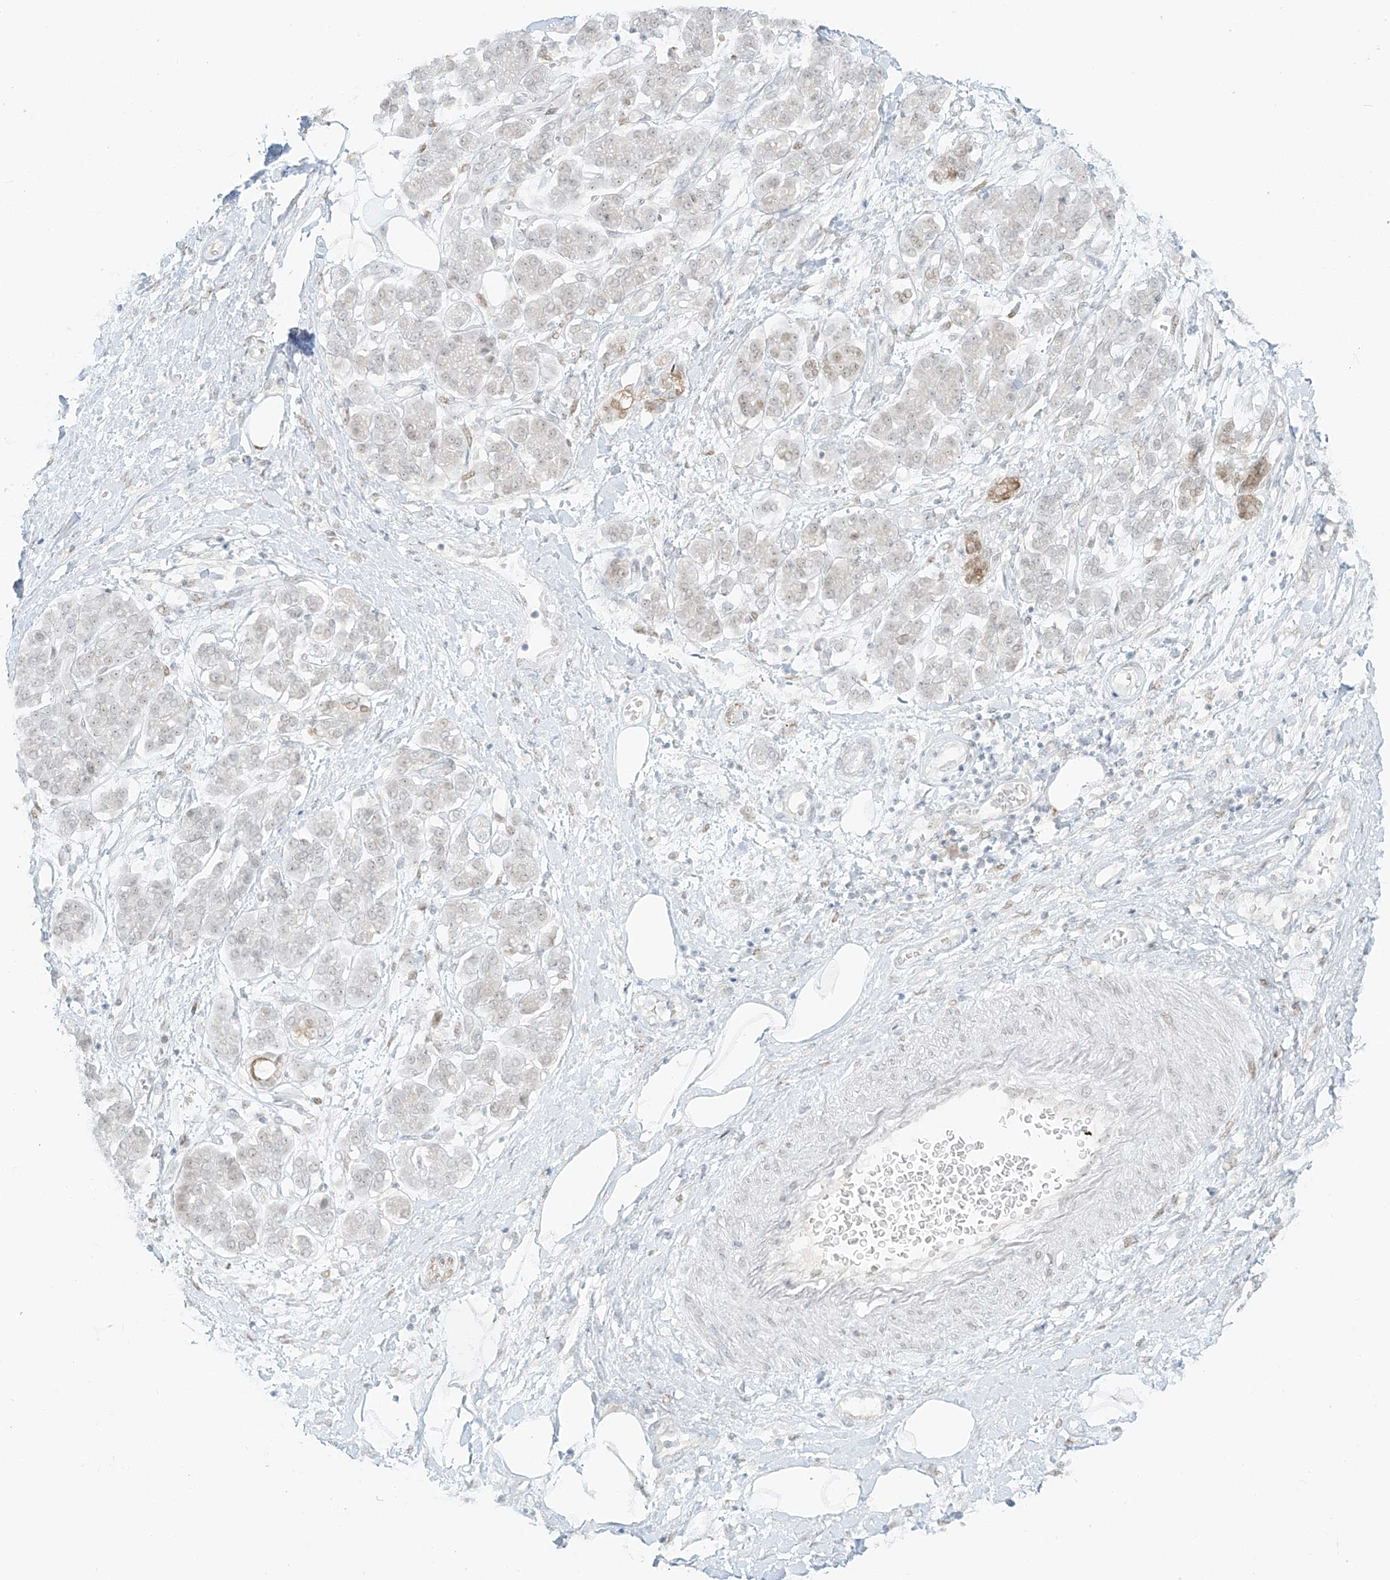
{"staining": {"intensity": "weak", "quantity": "<25%", "location": "nuclear"}, "tissue": "pancreatic cancer", "cell_type": "Tumor cells", "image_type": "cancer", "snomed": [{"axis": "morphology", "description": "Adenocarcinoma, NOS"}, {"axis": "topography", "description": "Pancreas"}], "caption": "Immunohistochemistry of human adenocarcinoma (pancreatic) exhibits no staining in tumor cells.", "gene": "ZNF774", "patient": {"sex": "female", "age": 73}}